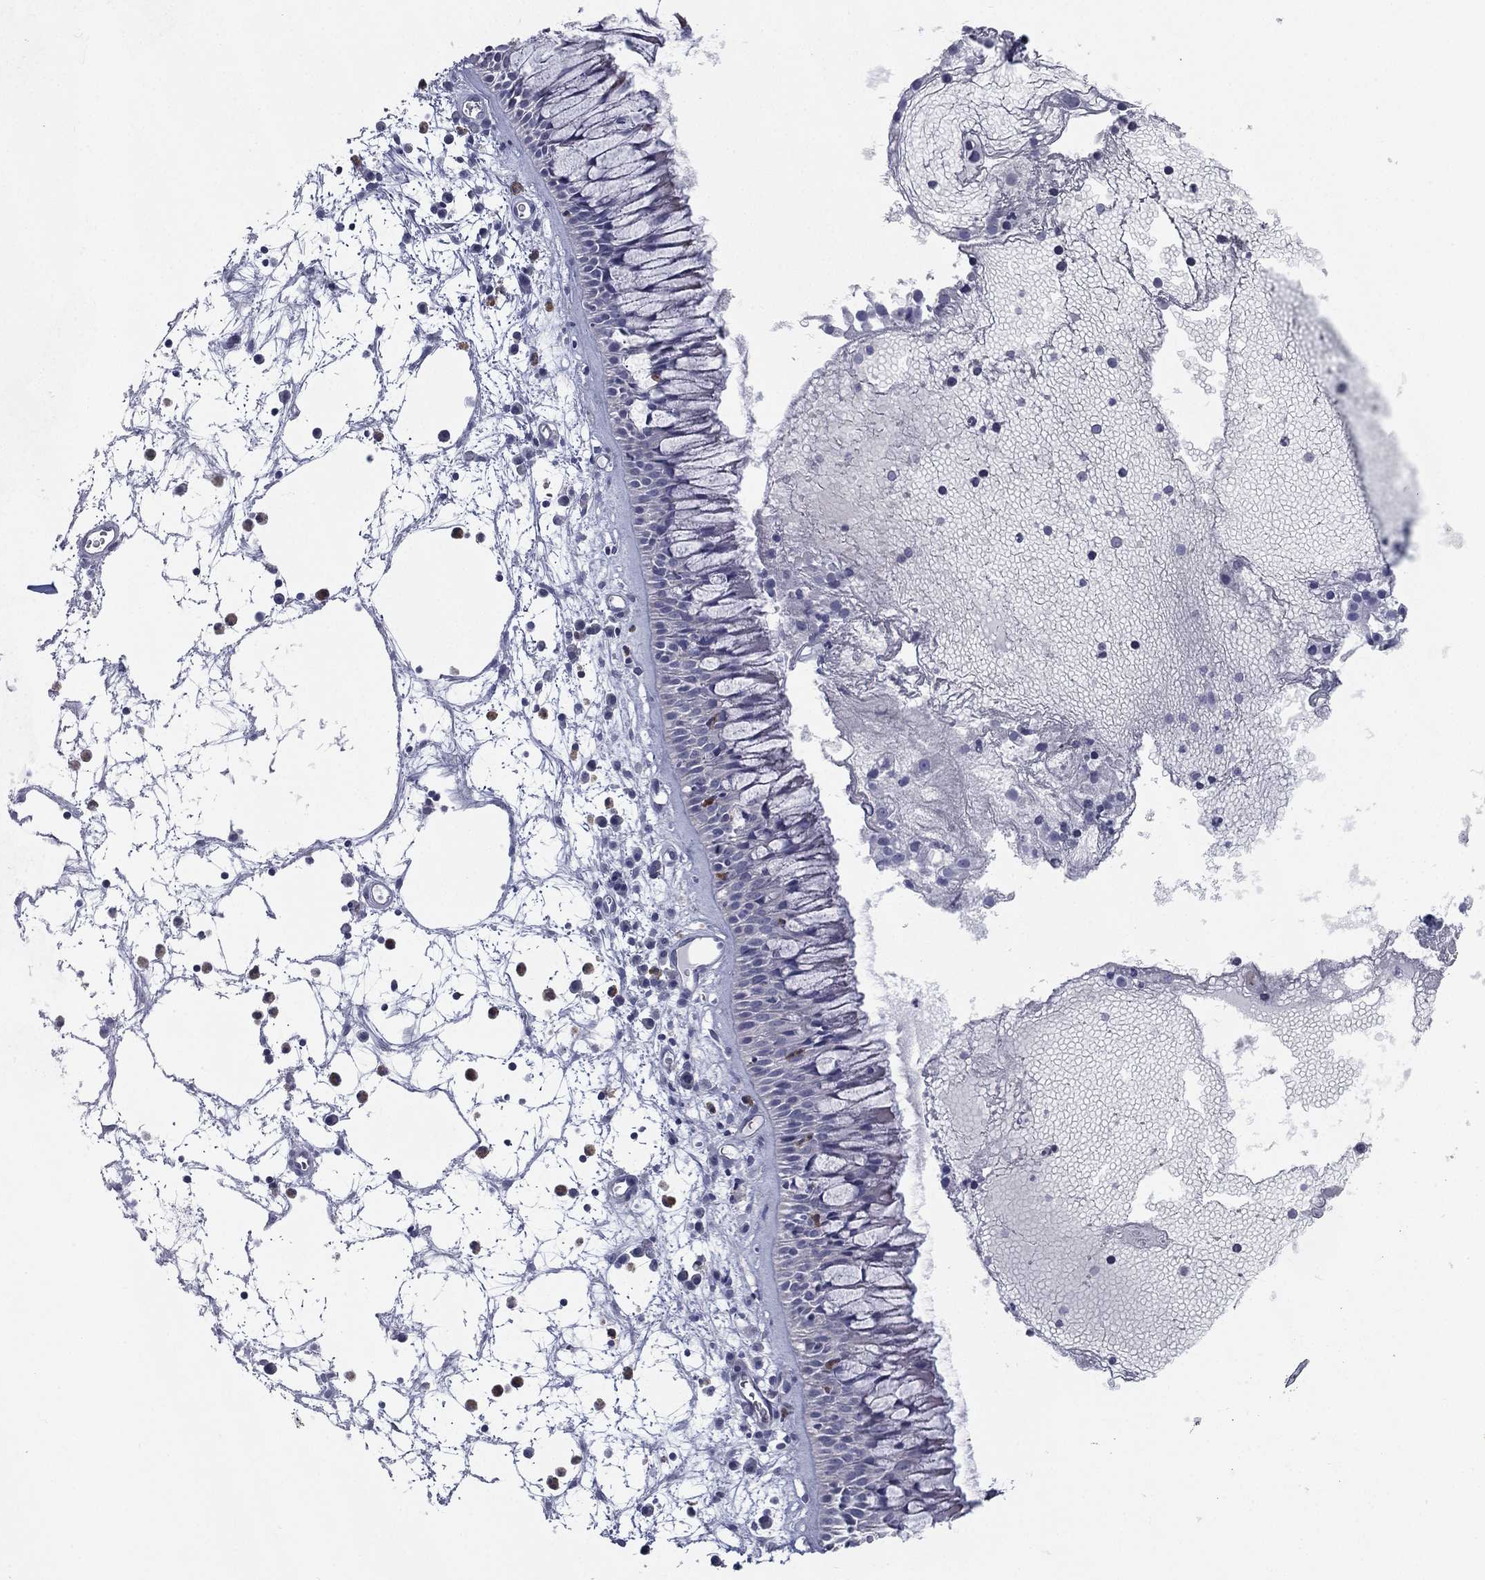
{"staining": {"intensity": "moderate", "quantity": "<25%", "location": "cytoplasmic/membranous"}, "tissue": "nasopharynx", "cell_type": "Respiratory epithelial cells", "image_type": "normal", "snomed": [{"axis": "morphology", "description": "Normal tissue, NOS"}, {"axis": "topography", "description": "Nasopharynx"}], "caption": "Human nasopharynx stained for a protein (brown) demonstrates moderate cytoplasmic/membranous positive expression in about <25% of respiratory epithelial cells.", "gene": "FCER2", "patient": {"sex": "male", "age": 69}}